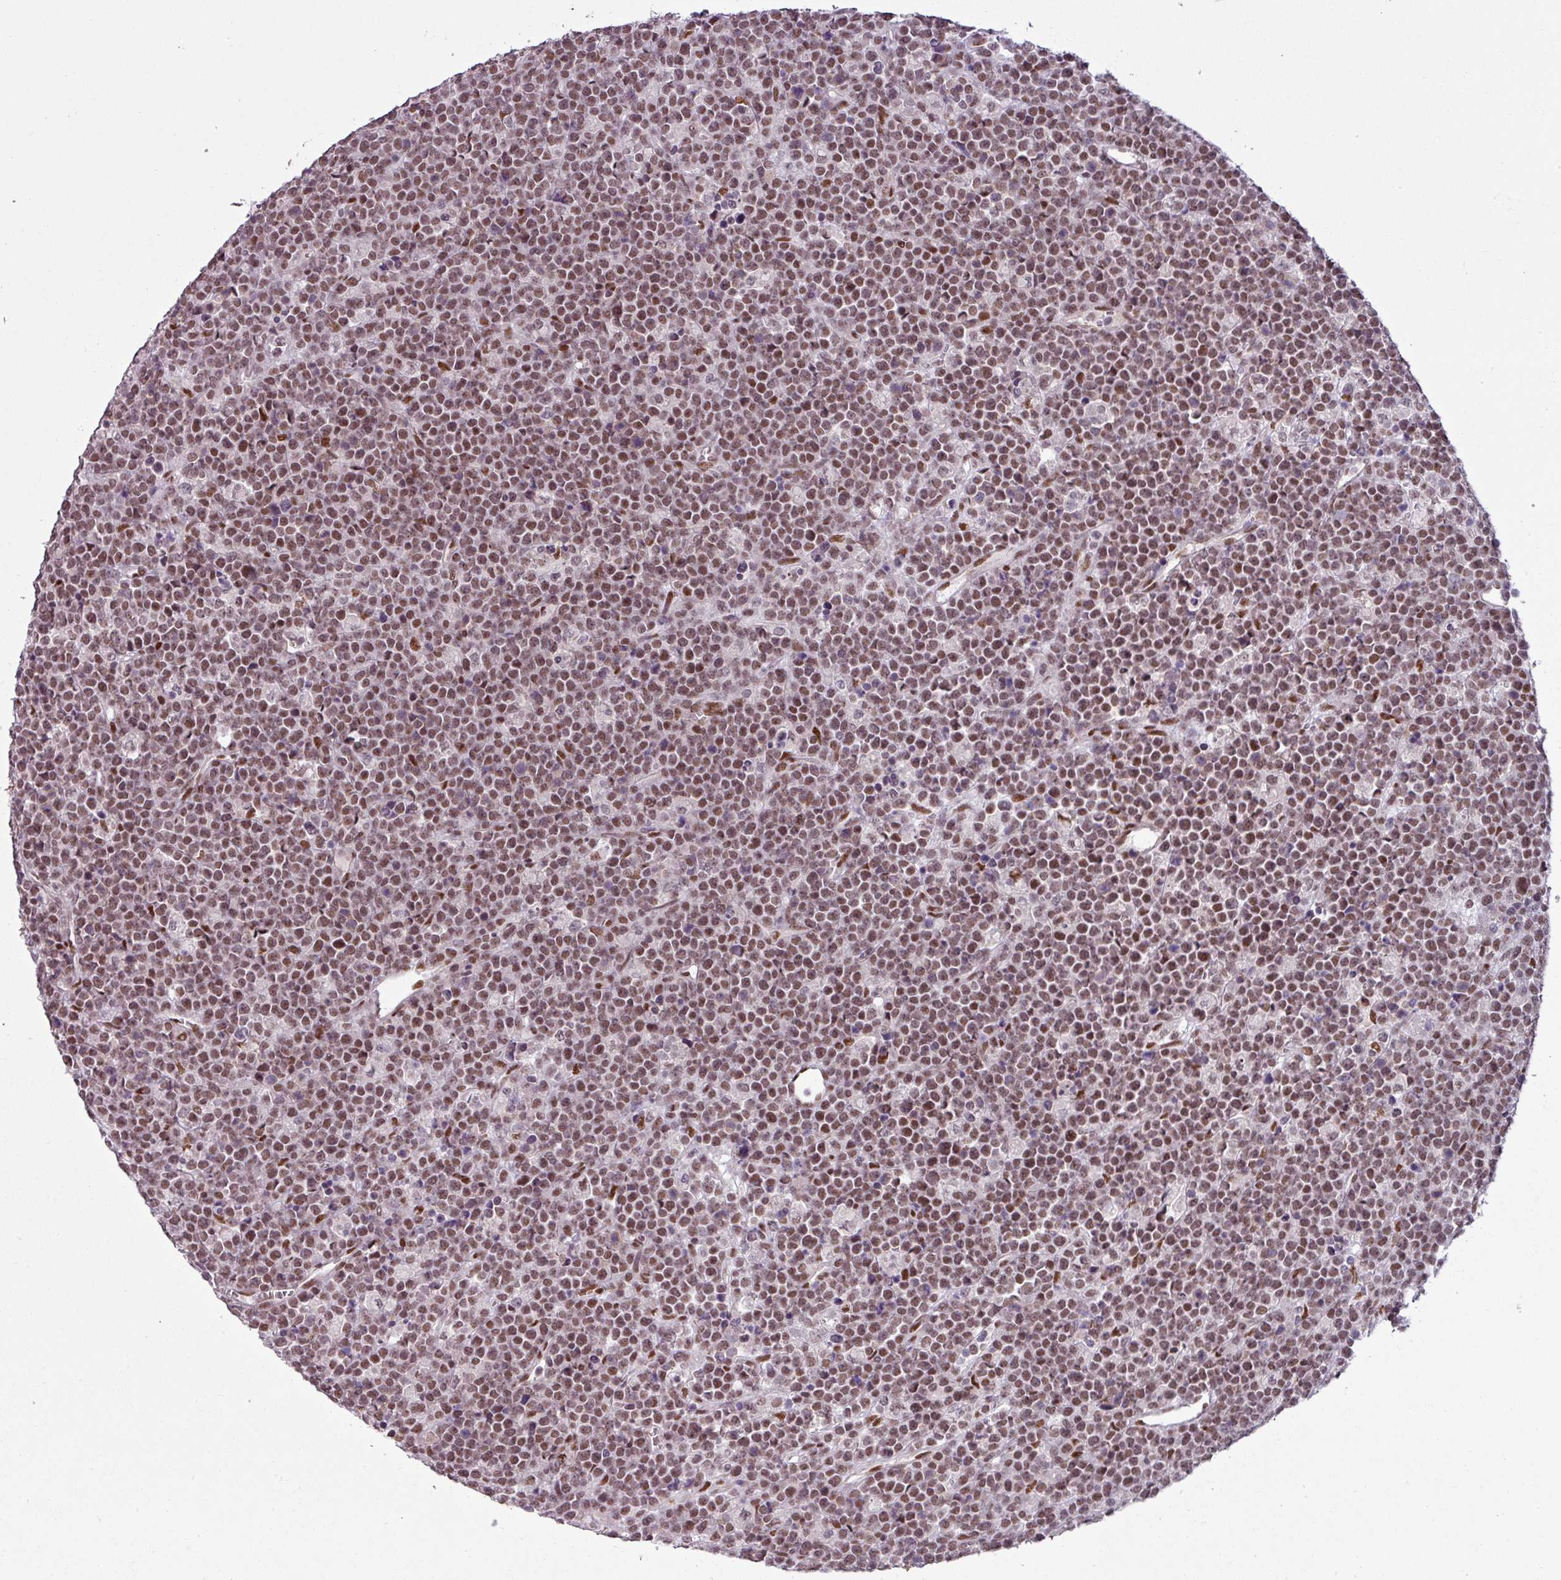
{"staining": {"intensity": "moderate", "quantity": ">75%", "location": "nuclear"}, "tissue": "lymphoma", "cell_type": "Tumor cells", "image_type": "cancer", "snomed": [{"axis": "morphology", "description": "Malignant lymphoma, non-Hodgkin's type, High grade"}, {"axis": "topography", "description": "Ovary"}], "caption": "DAB (3,3'-diaminobenzidine) immunohistochemical staining of human lymphoma reveals moderate nuclear protein staining in about >75% of tumor cells.", "gene": "PRDM5", "patient": {"sex": "female", "age": 56}}